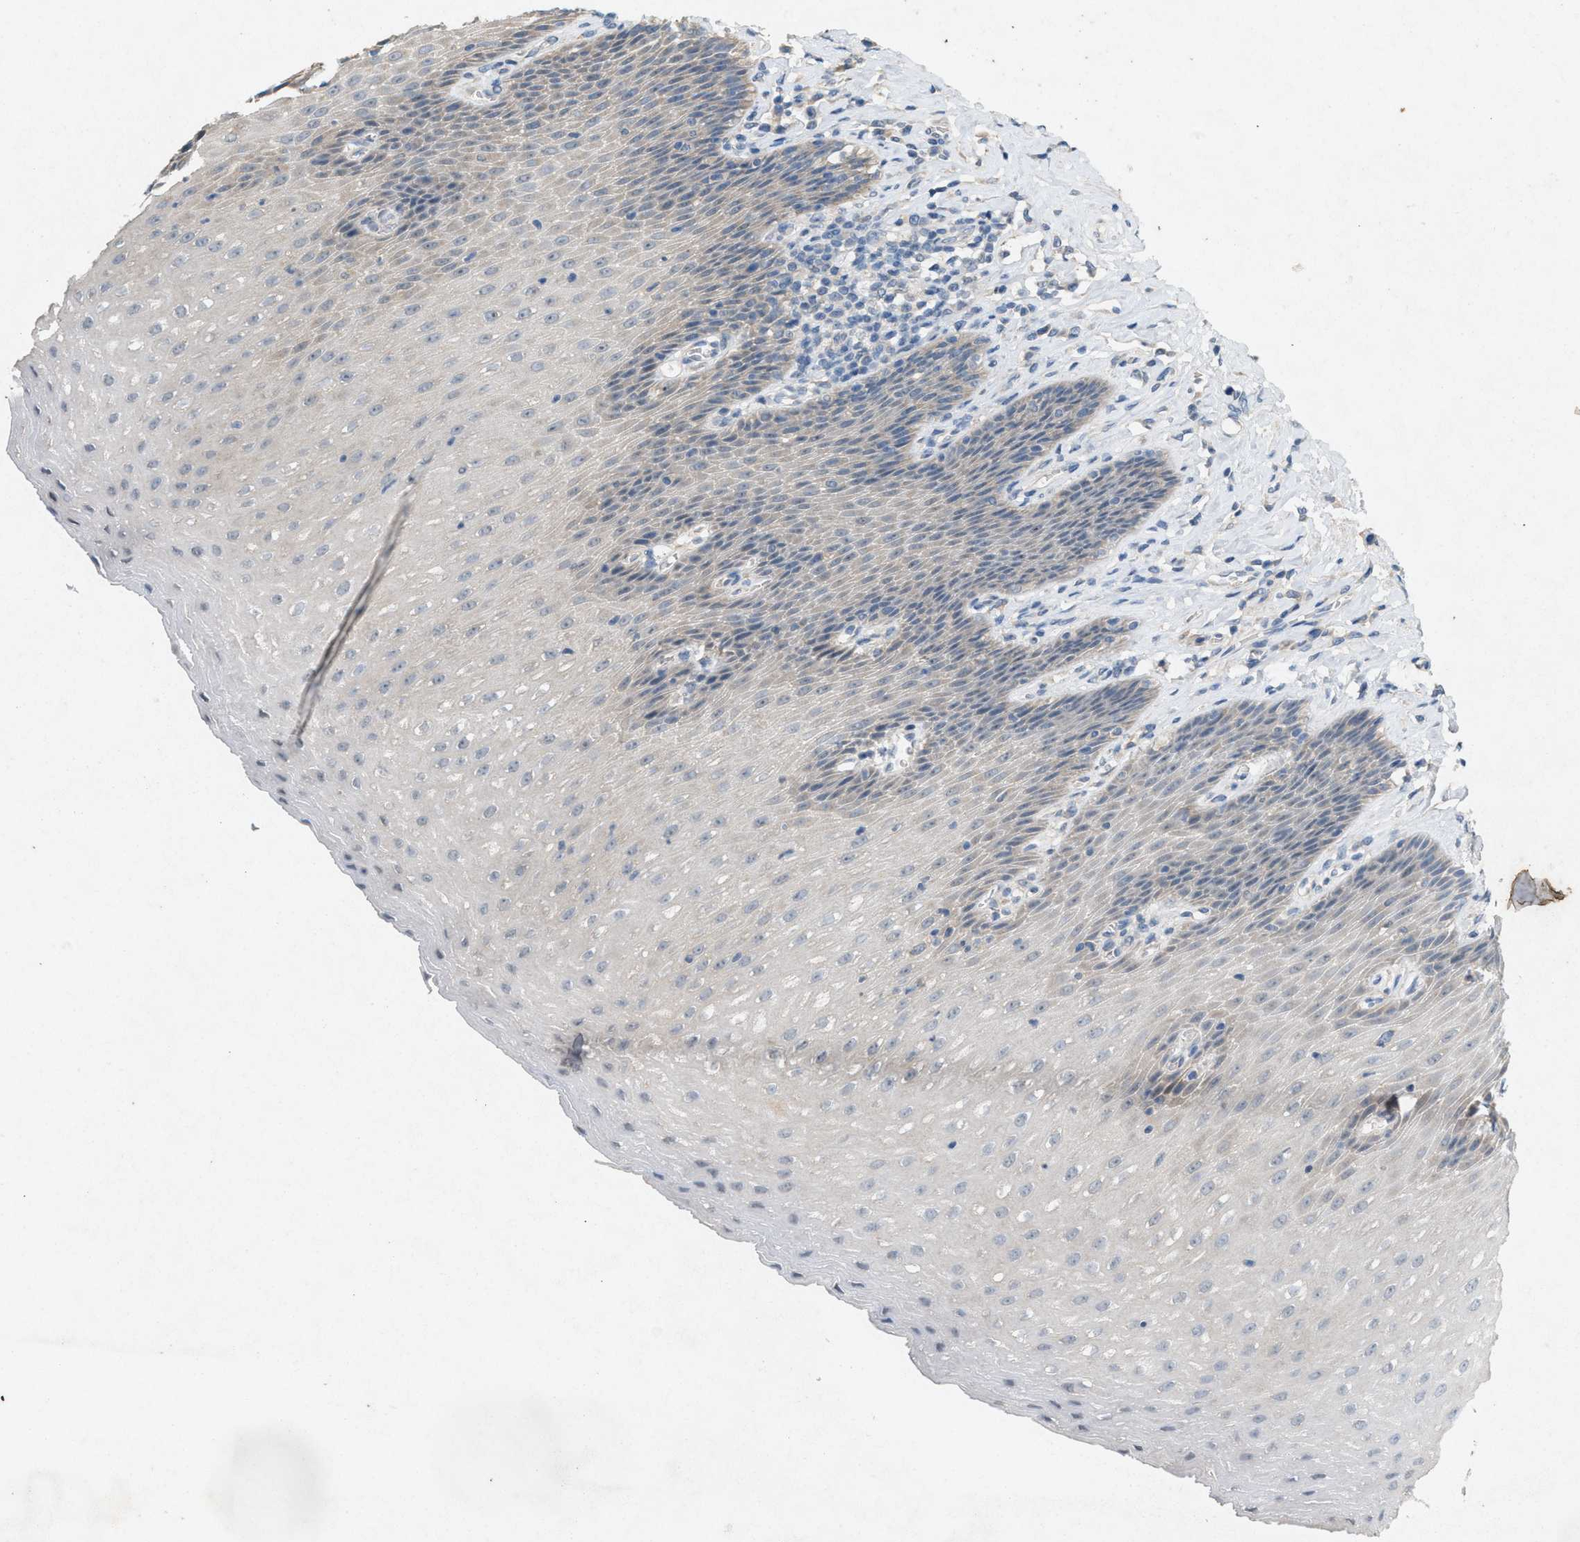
{"staining": {"intensity": "negative", "quantity": "none", "location": "none"}, "tissue": "esophagus", "cell_type": "Squamous epithelial cells", "image_type": "normal", "snomed": [{"axis": "morphology", "description": "Normal tissue, NOS"}, {"axis": "topography", "description": "Esophagus"}], "caption": "Esophagus was stained to show a protein in brown. There is no significant staining in squamous epithelial cells. (DAB (3,3'-diaminobenzidine) immunohistochemistry (IHC) with hematoxylin counter stain).", "gene": "DCAF7", "patient": {"sex": "female", "age": 61}}